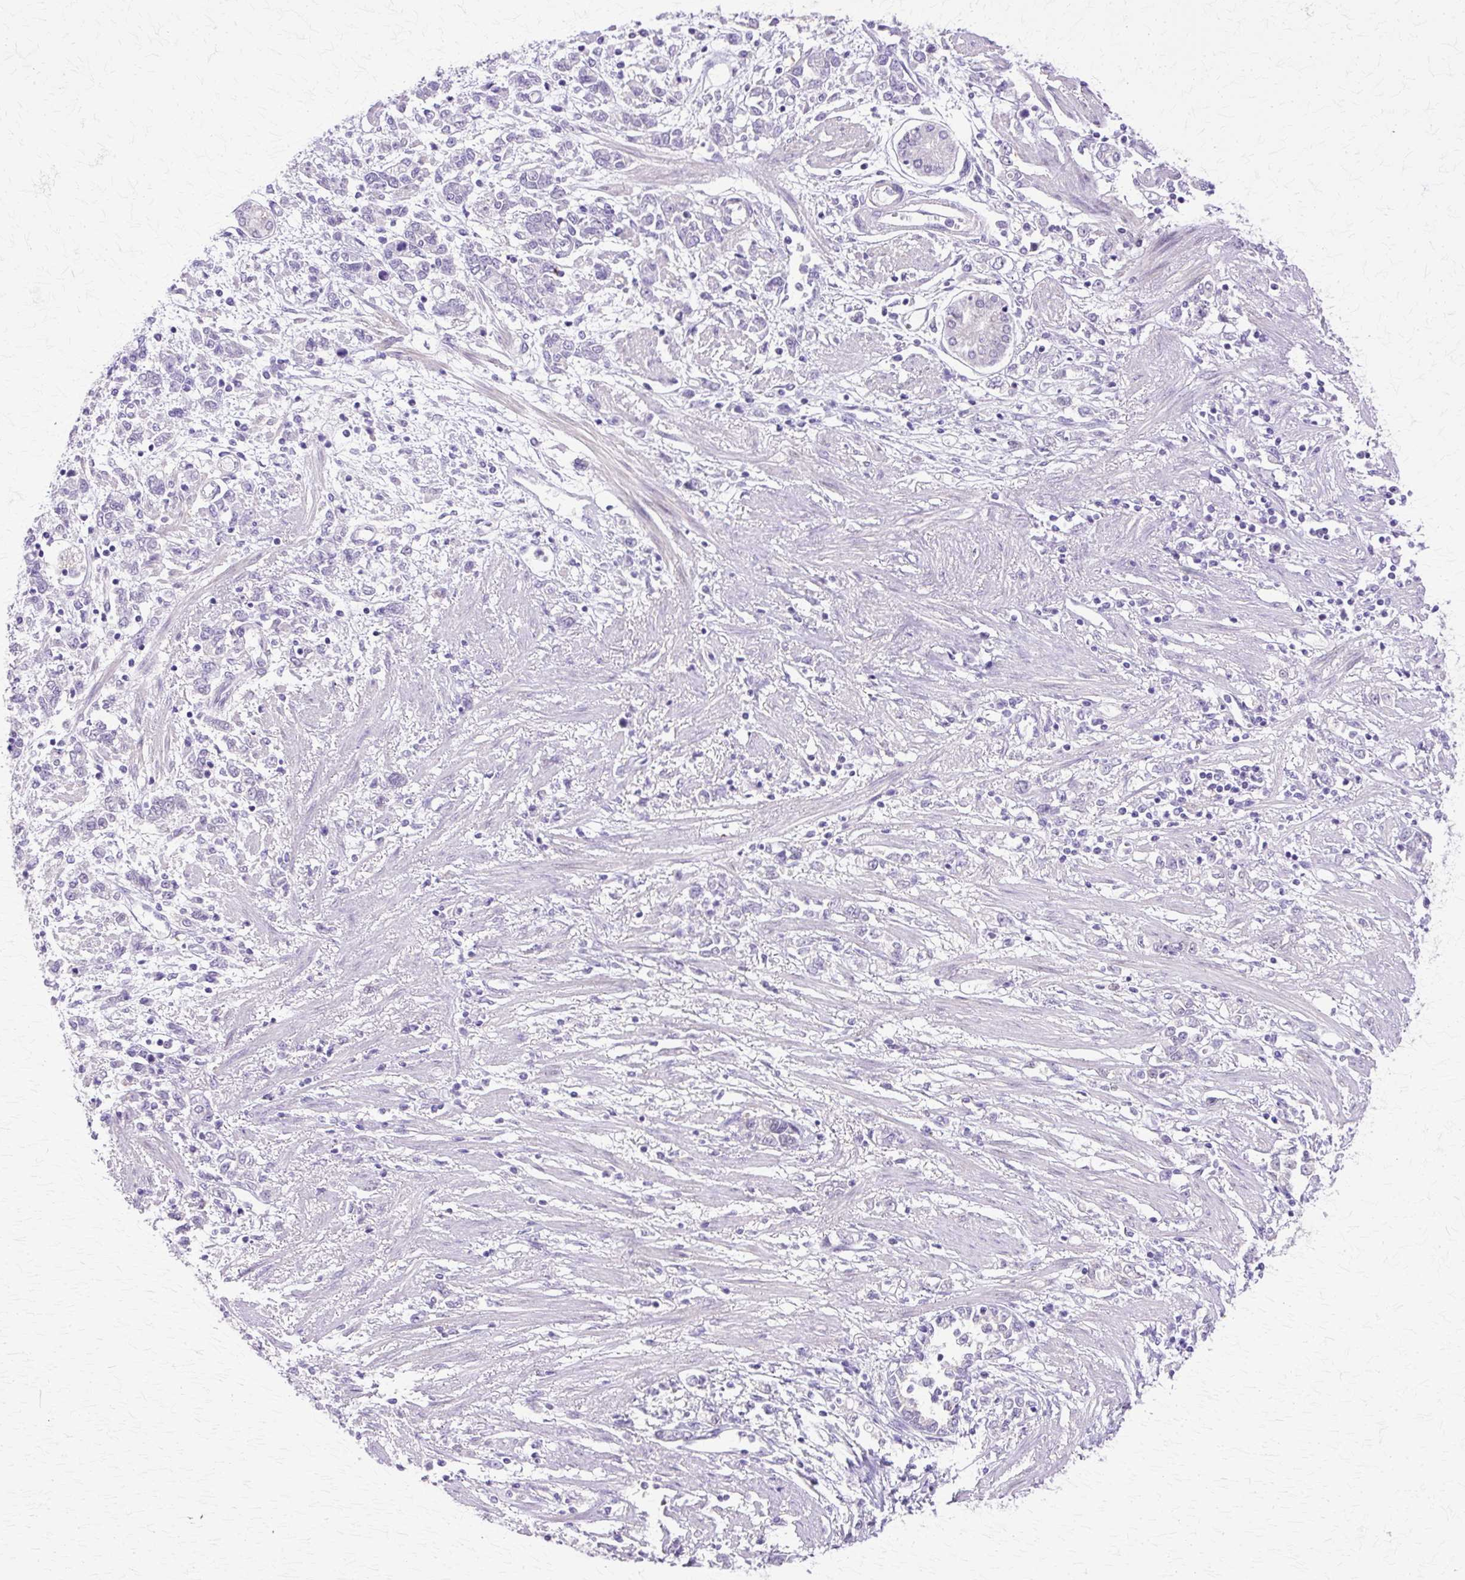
{"staining": {"intensity": "negative", "quantity": "none", "location": "none"}, "tissue": "stomach cancer", "cell_type": "Tumor cells", "image_type": "cancer", "snomed": [{"axis": "morphology", "description": "Adenocarcinoma, NOS"}, {"axis": "topography", "description": "Stomach"}], "caption": "Immunohistochemical staining of stomach cancer (adenocarcinoma) exhibits no significant staining in tumor cells.", "gene": "HSPA8", "patient": {"sex": "female", "age": 76}}